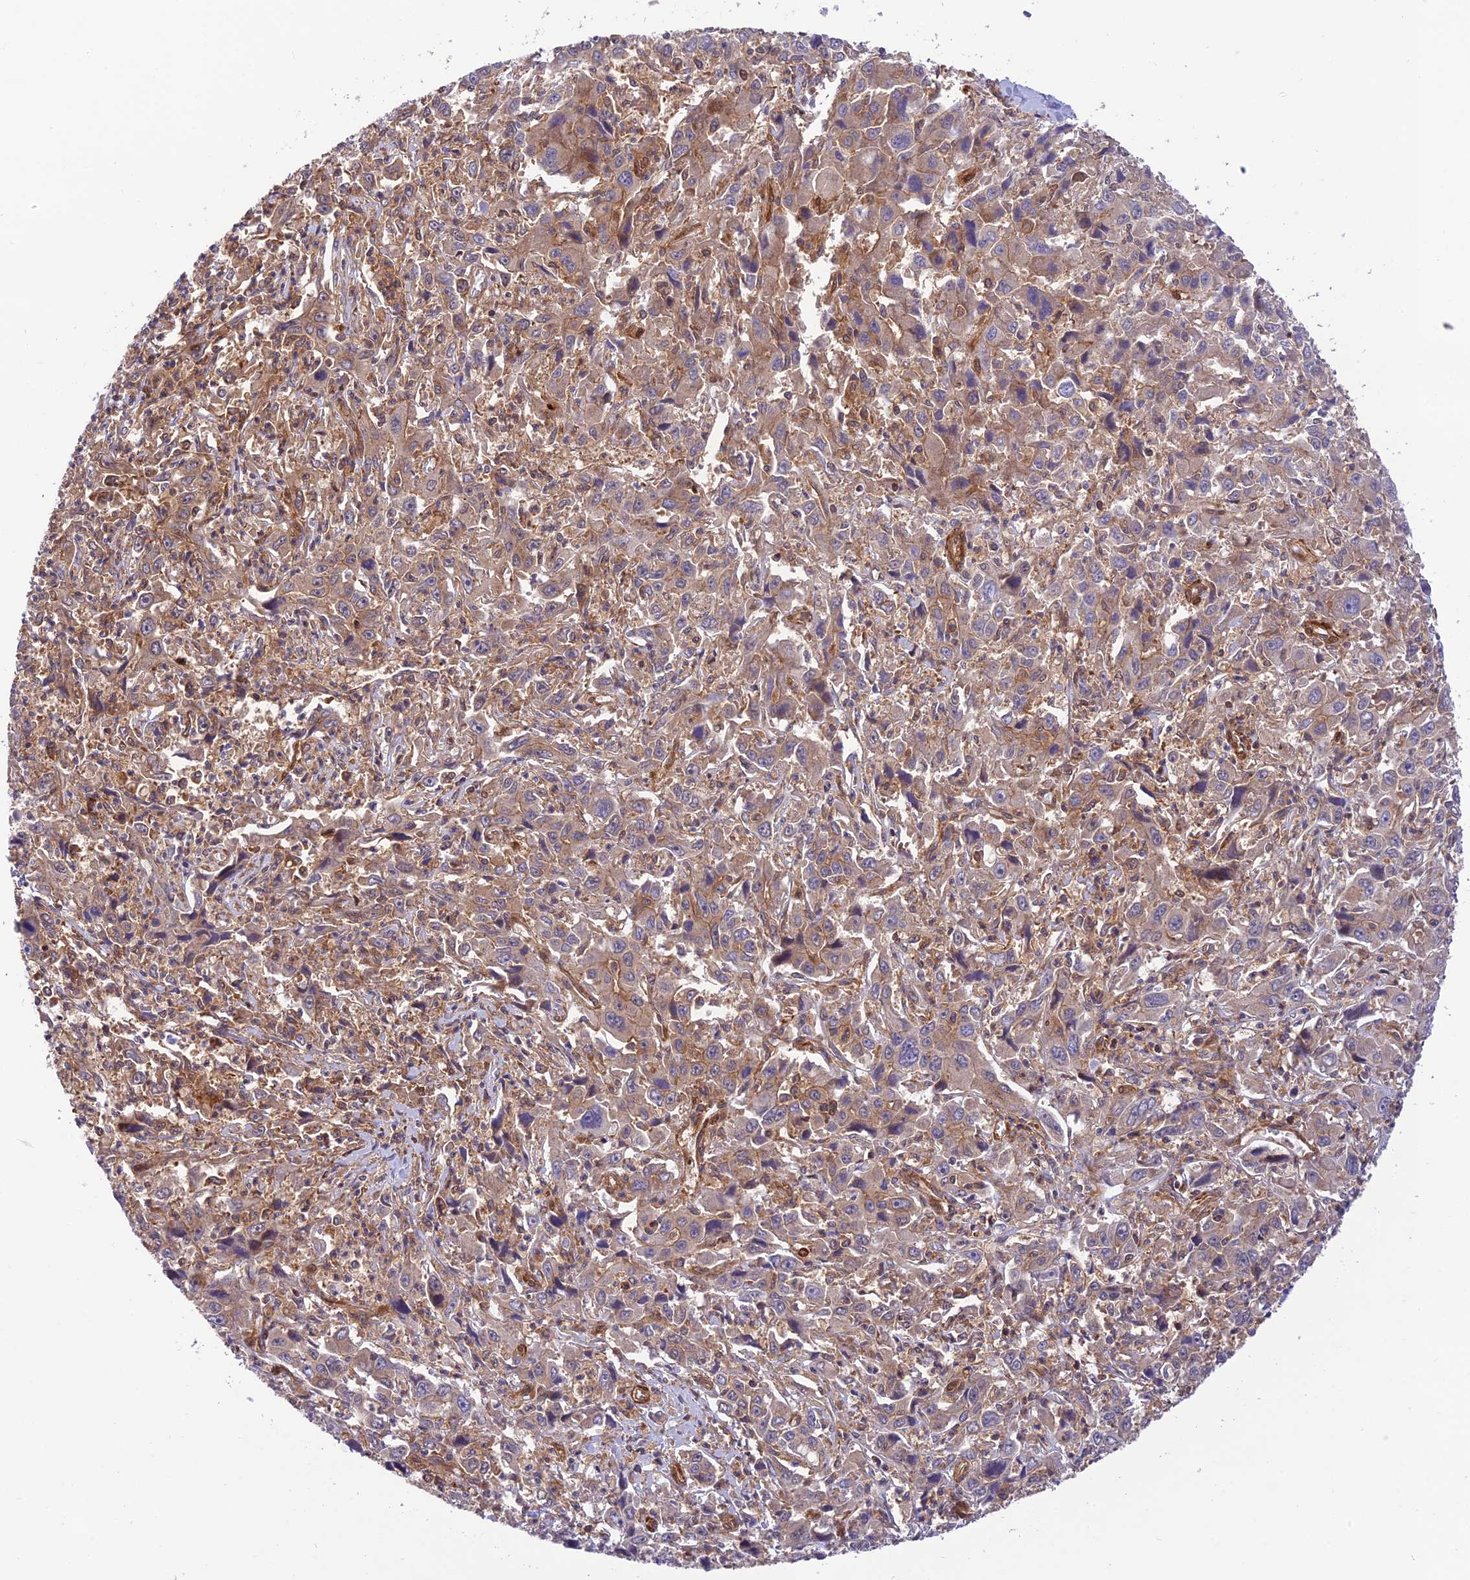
{"staining": {"intensity": "weak", "quantity": "25%-75%", "location": "cytoplasmic/membranous"}, "tissue": "liver cancer", "cell_type": "Tumor cells", "image_type": "cancer", "snomed": [{"axis": "morphology", "description": "Carcinoma, Hepatocellular, NOS"}, {"axis": "topography", "description": "Liver"}], "caption": "The immunohistochemical stain labels weak cytoplasmic/membranous expression in tumor cells of liver hepatocellular carcinoma tissue.", "gene": "EVI5L", "patient": {"sex": "male", "age": 63}}